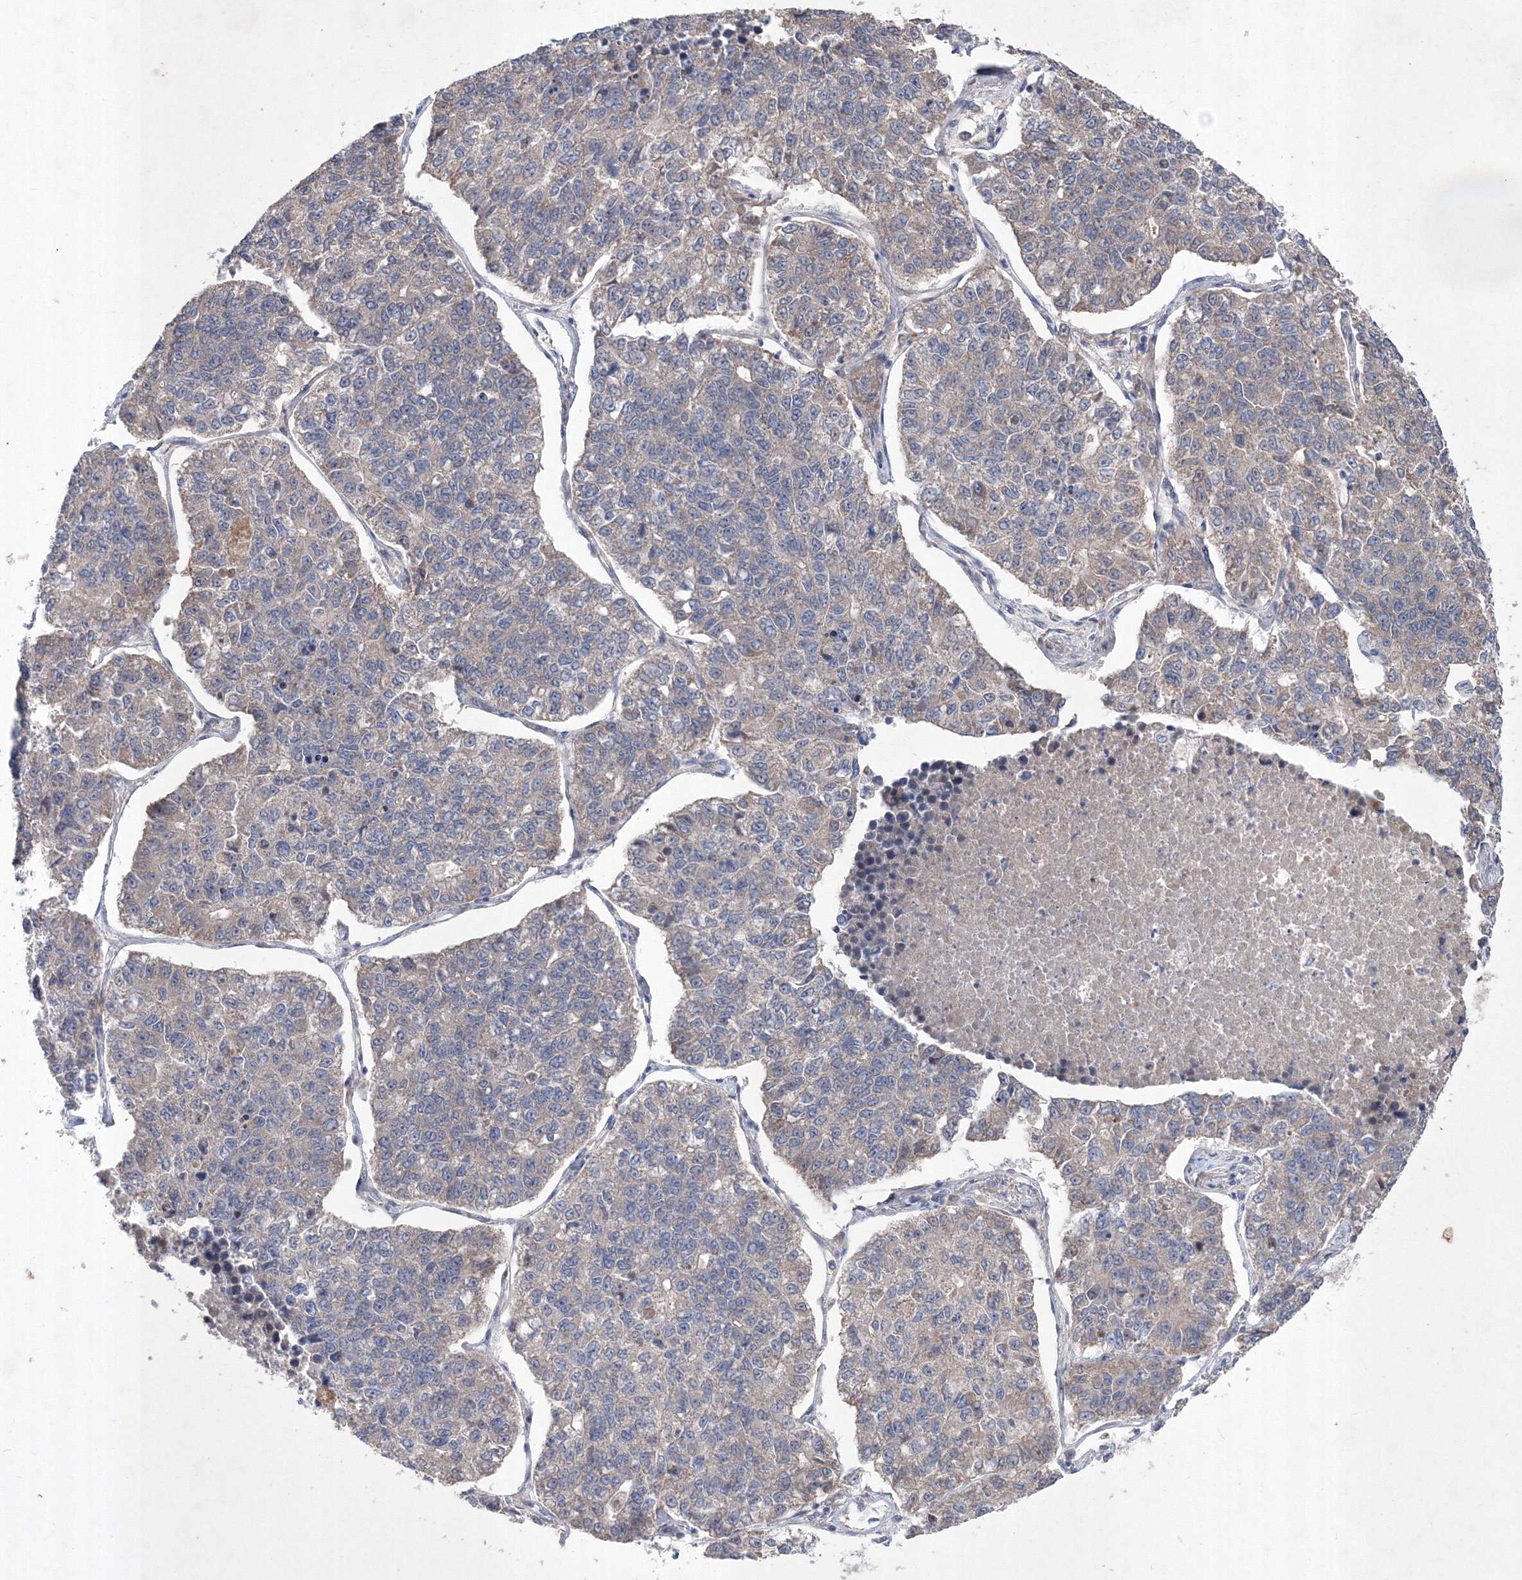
{"staining": {"intensity": "weak", "quantity": "25%-75%", "location": "cytoplasmic/membranous"}, "tissue": "lung cancer", "cell_type": "Tumor cells", "image_type": "cancer", "snomed": [{"axis": "morphology", "description": "Adenocarcinoma, NOS"}, {"axis": "topography", "description": "Lung"}], "caption": "A high-resolution photomicrograph shows IHC staining of lung cancer, which shows weak cytoplasmic/membranous positivity in about 25%-75% of tumor cells. (IHC, brightfield microscopy, high magnification).", "gene": "MTRF1L", "patient": {"sex": "male", "age": 49}}